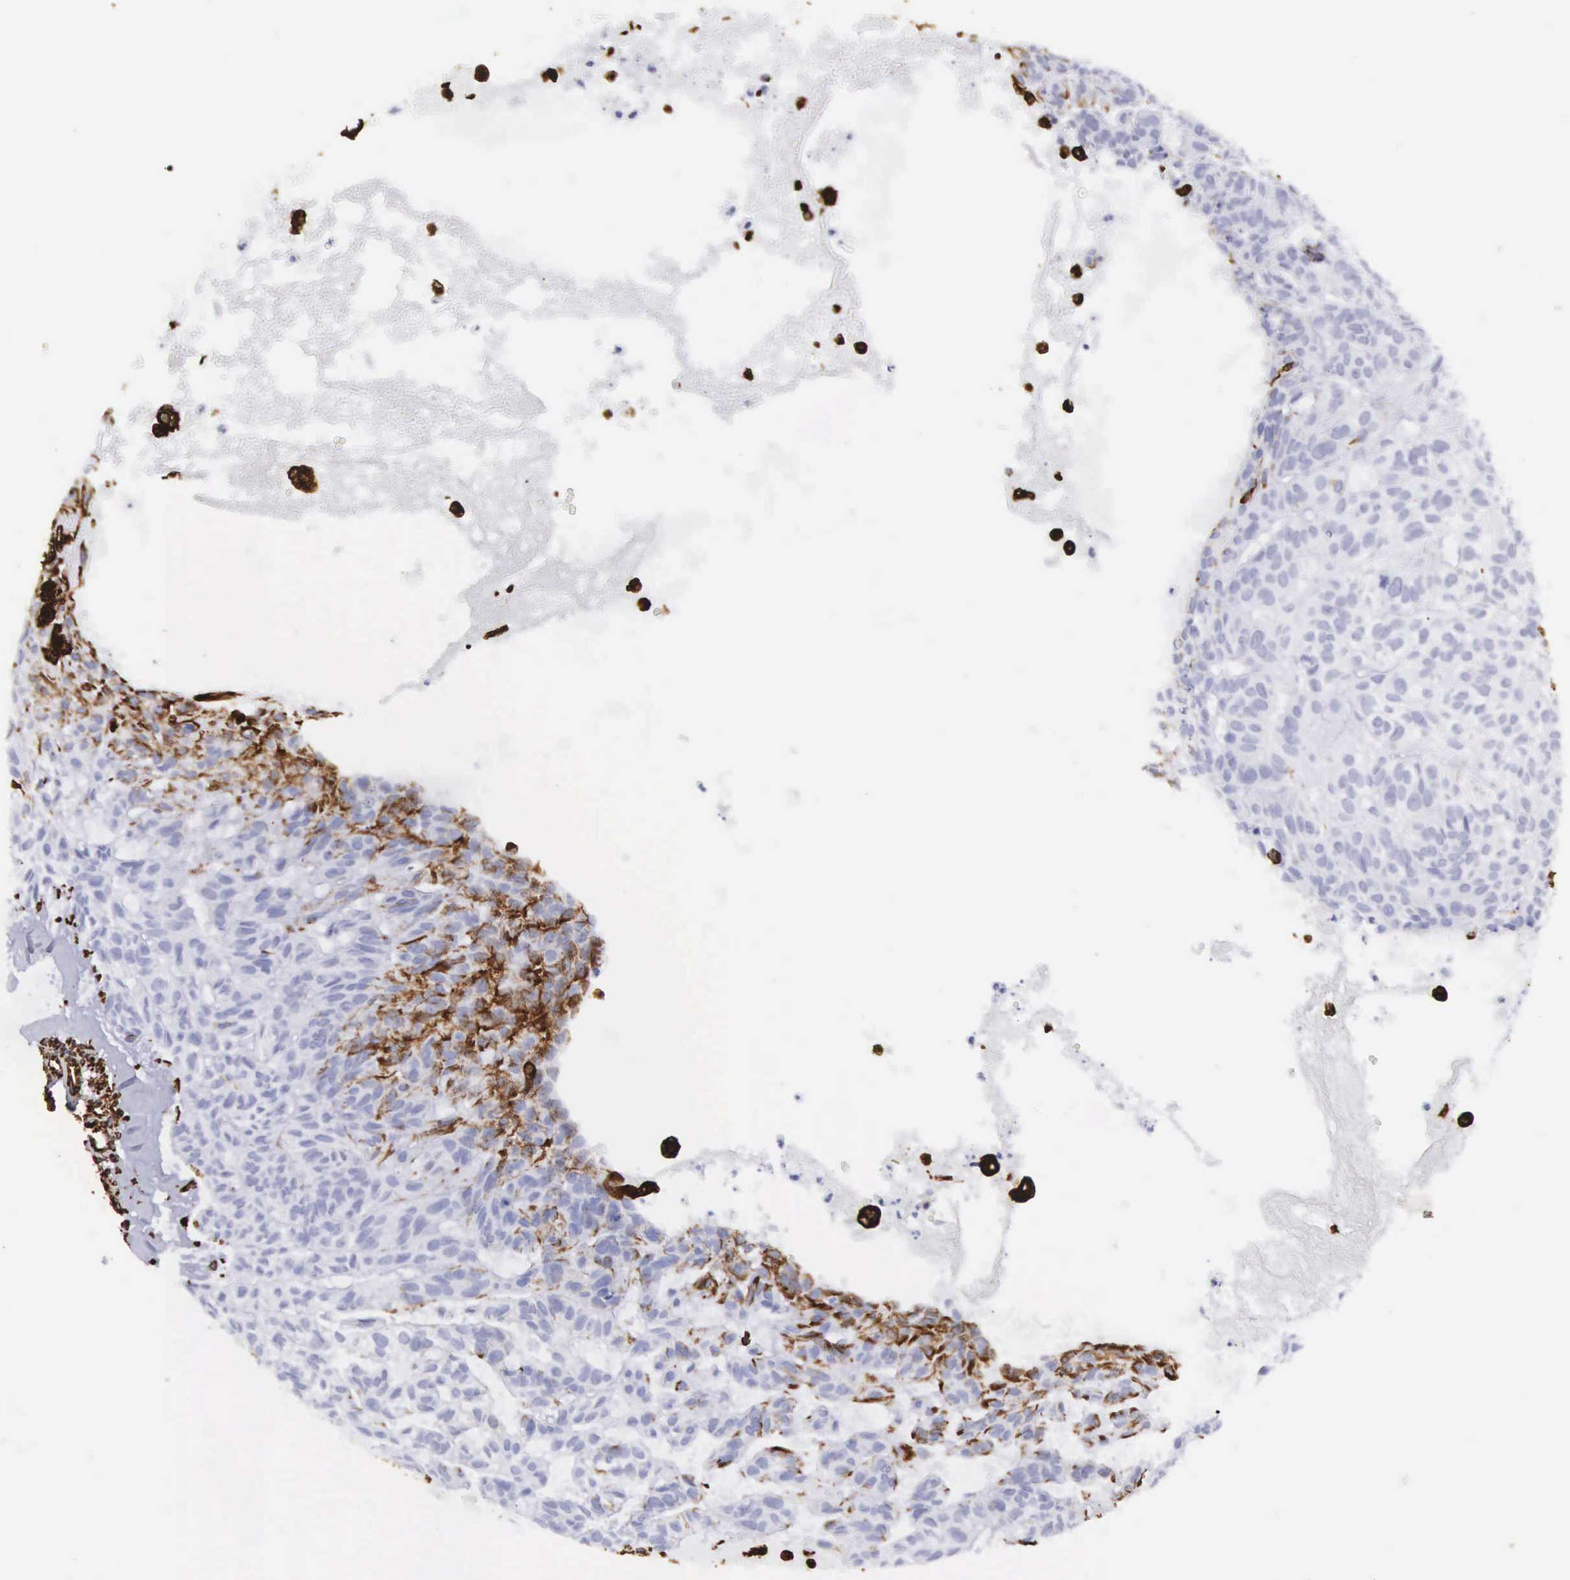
{"staining": {"intensity": "moderate", "quantity": "25%-75%", "location": "cytoplasmic/membranous"}, "tissue": "skin cancer", "cell_type": "Tumor cells", "image_type": "cancer", "snomed": [{"axis": "morphology", "description": "Basal cell carcinoma"}, {"axis": "topography", "description": "Skin"}], "caption": "Skin cancer (basal cell carcinoma) stained with immunohistochemistry exhibits moderate cytoplasmic/membranous expression in about 25%-75% of tumor cells. Using DAB (brown) and hematoxylin (blue) stains, captured at high magnification using brightfield microscopy.", "gene": "VIM", "patient": {"sex": "male", "age": 75}}